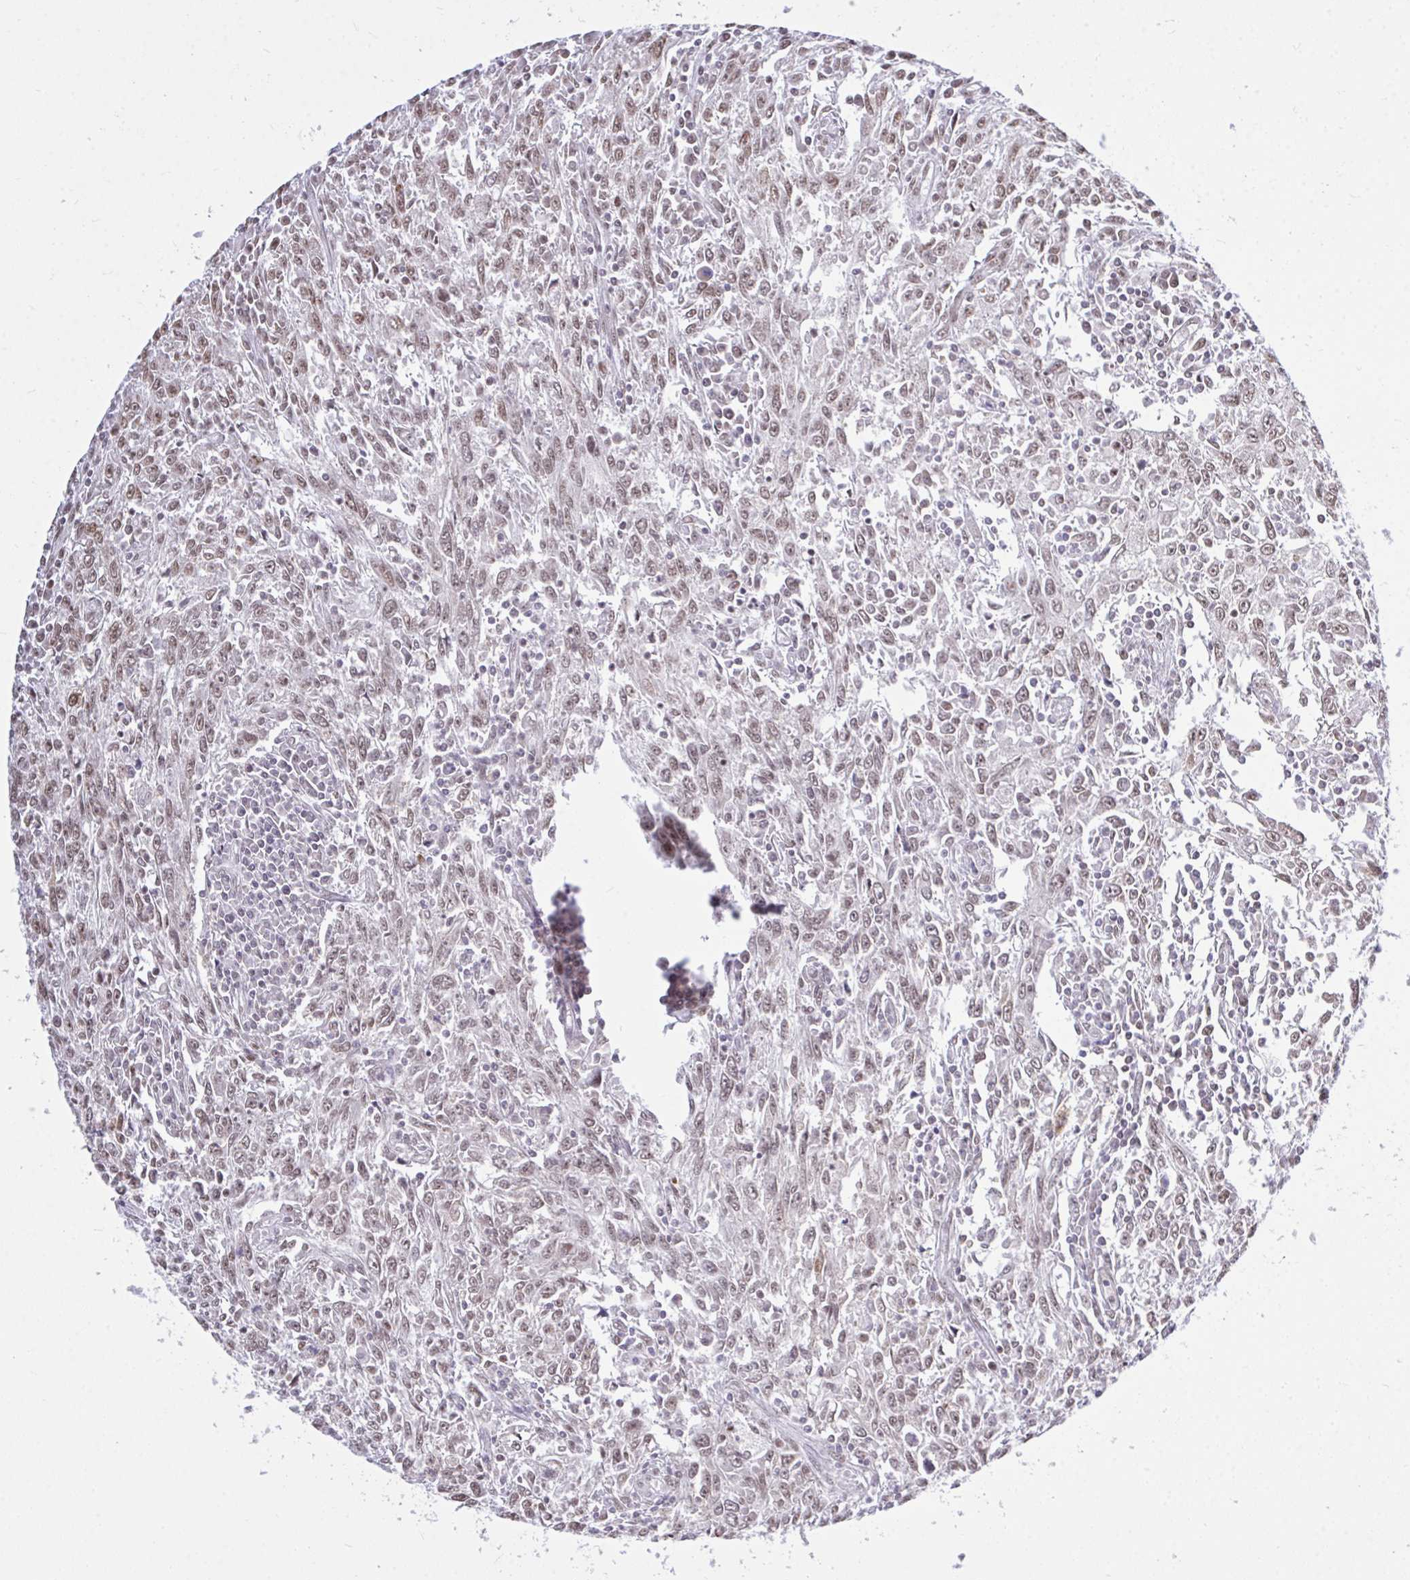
{"staining": {"intensity": "moderate", "quantity": ">75%", "location": "nuclear"}, "tissue": "breast cancer", "cell_type": "Tumor cells", "image_type": "cancer", "snomed": [{"axis": "morphology", "description": "Duct carcinoma"}, {"axis": "topography", "description": "Breast"}], "caption": "An immunohistochemistry micrograph of neoplastic tissue is shown. Protein staining in brown highlights moderate nuclear positivity in breast cancer within tumor cells.", "gene": "C1QL2", "patient": {"sex": "female", "age": 50}}